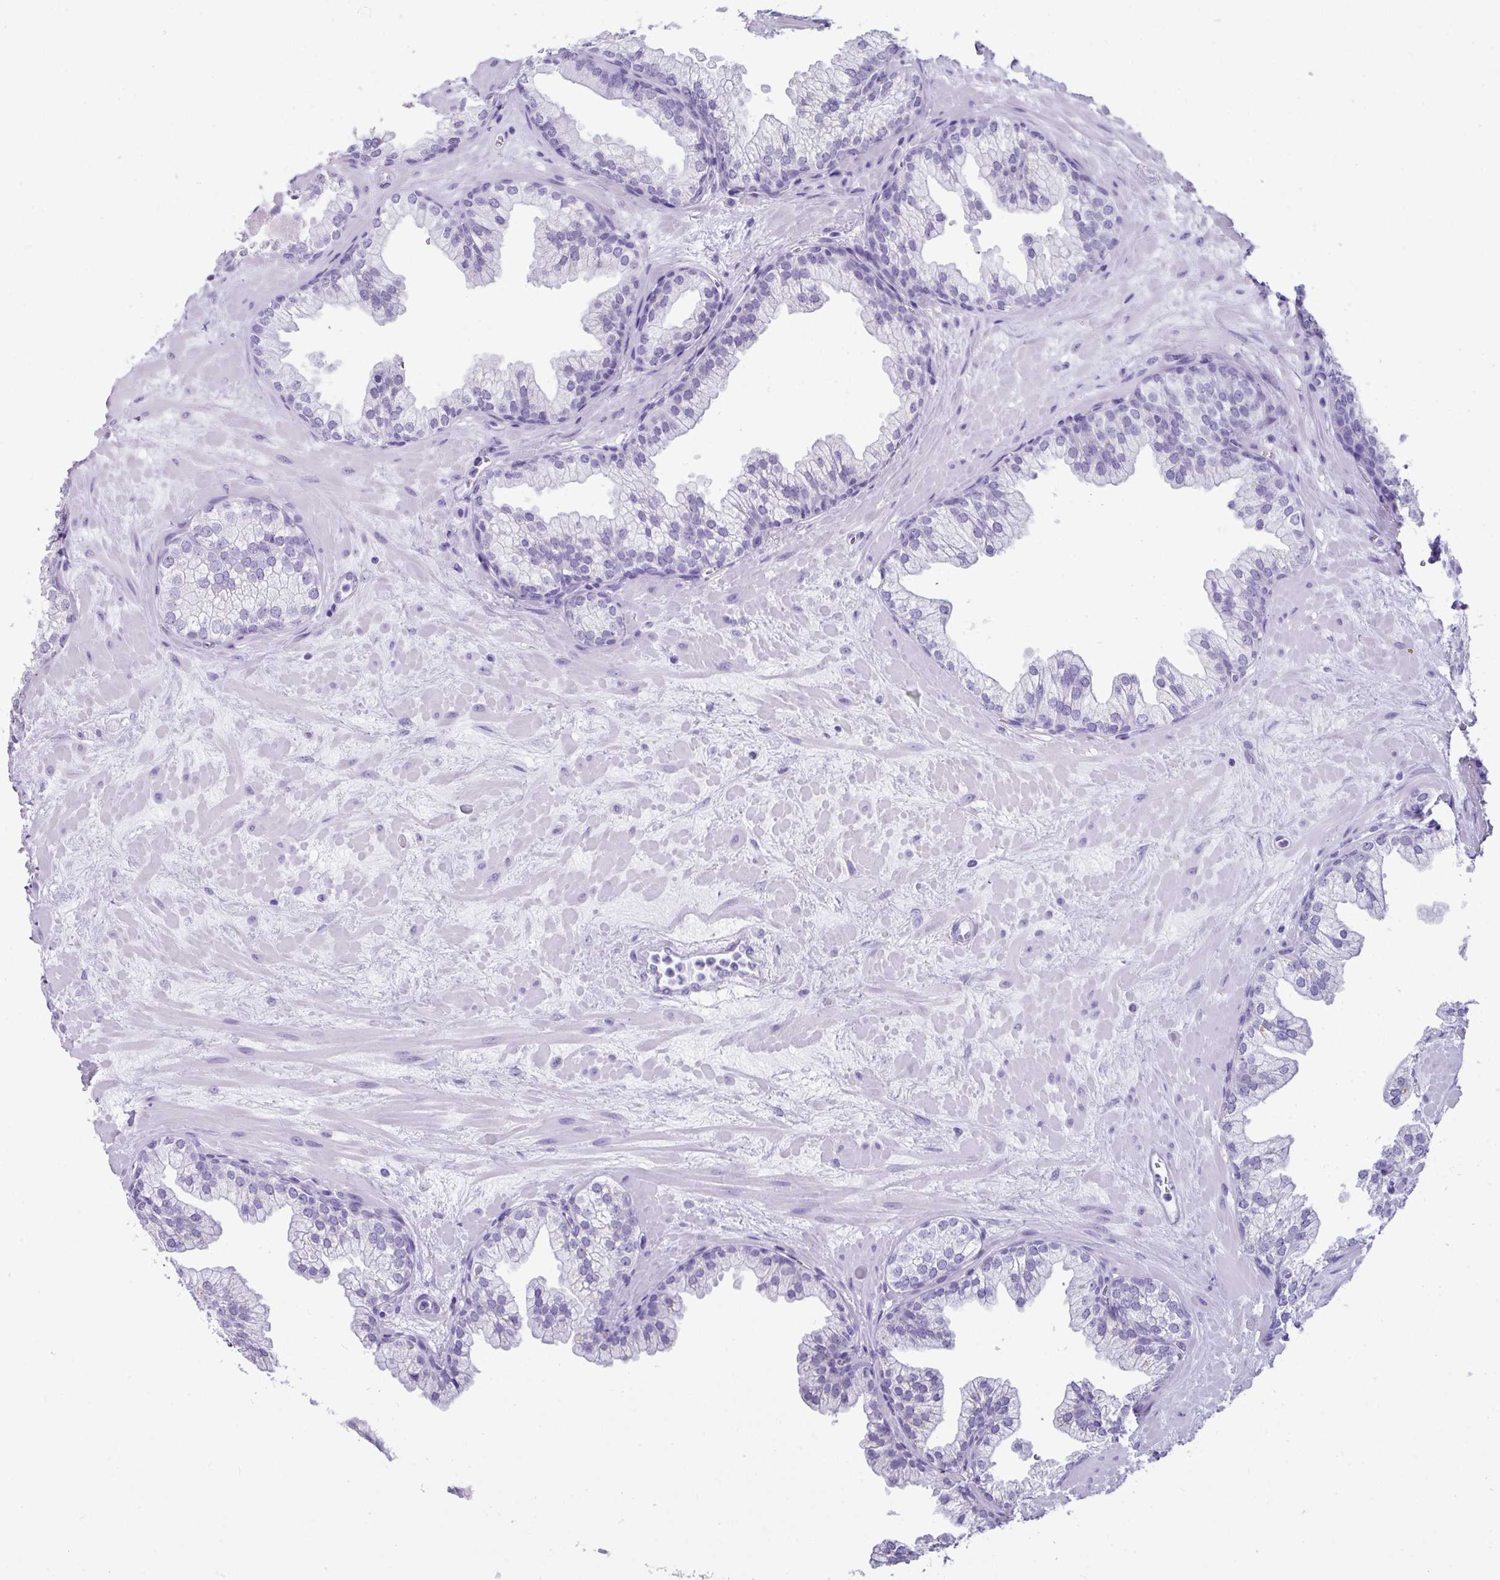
{"staining": {"intensity": "negative", "quantity": "none", "location": "none"}, "tissue": "prostate", "cell_type": "Glandular cells", "image_type": "normal", "snomed": [{"axis": "morphology", "description": "Normal tissue, NOS"}, {"axis": "topography", "description": "Prostate"}, {"axis": "topography", "description": "Peripheral nerve tissue"}], "caption": "Protein analysis of unremarkable prostate shows no significant expression in glandular cells.", "gene": "NCCRP1", "patient": {"sex": "male", "age": 61}}